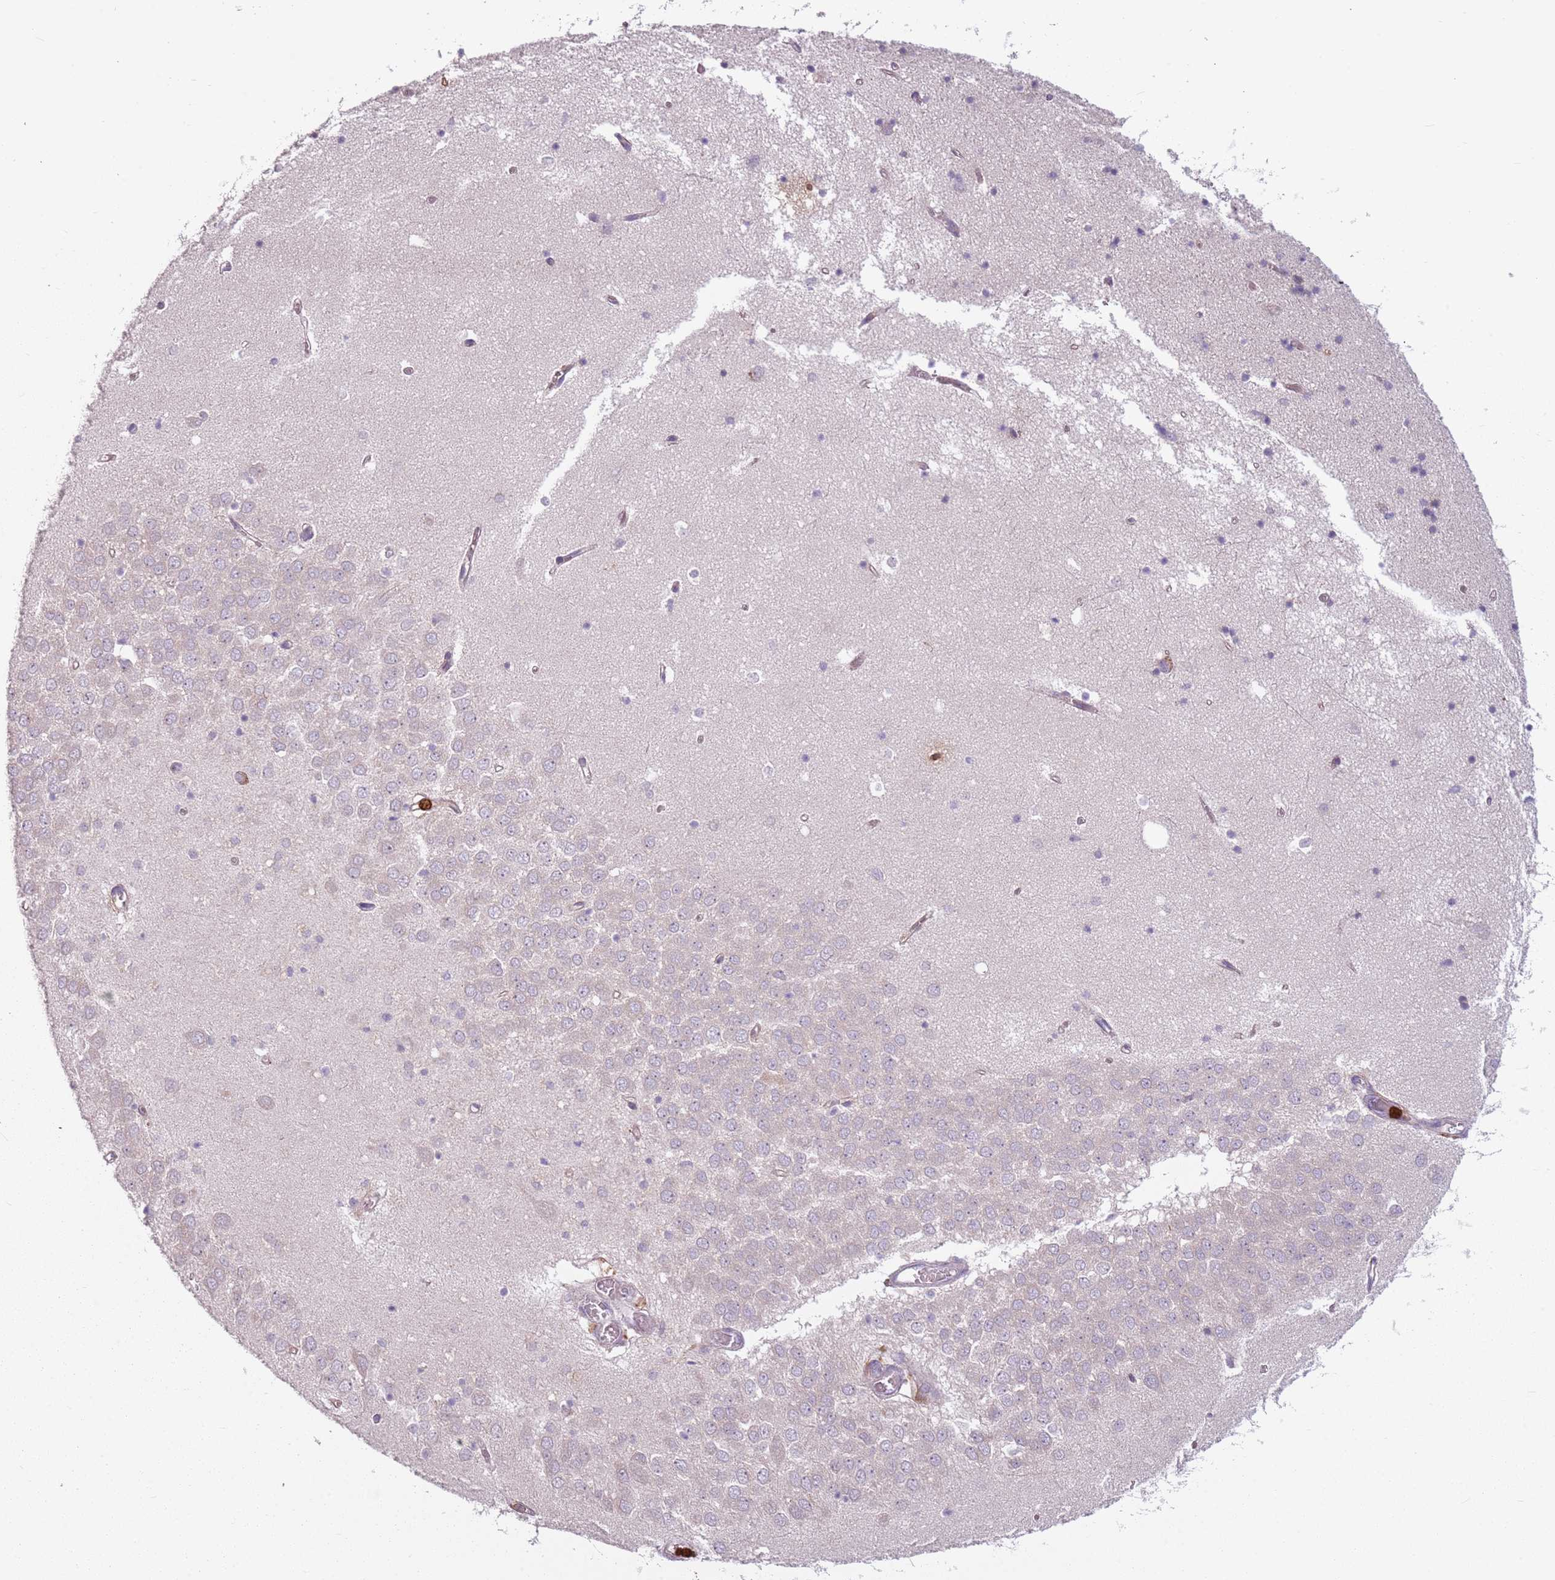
{"staining": {"intensity": "negative", "quantity": "none", "location": "none"}, "tissue": "hippocampus", "cell_type": "Glial cells", "image_type": "normal", "snomed": [{"axis": "morphology", "description": "Normal tissue, NOS"}, {"axis": "topography", "description": "Hippocampus"}], "caption": "Immunohistochemistry histopathology image of normal human hippocampus stained for a protein (brown), which displays no expression in glial cells. The staining was performed using DAB to visualize the protein expression in brown, while the nuclei were stained in blue with hematoxylin (Magnification: 20x).", "gene": "SPAG4", "patient": {"sex": "male", "age": 70}}